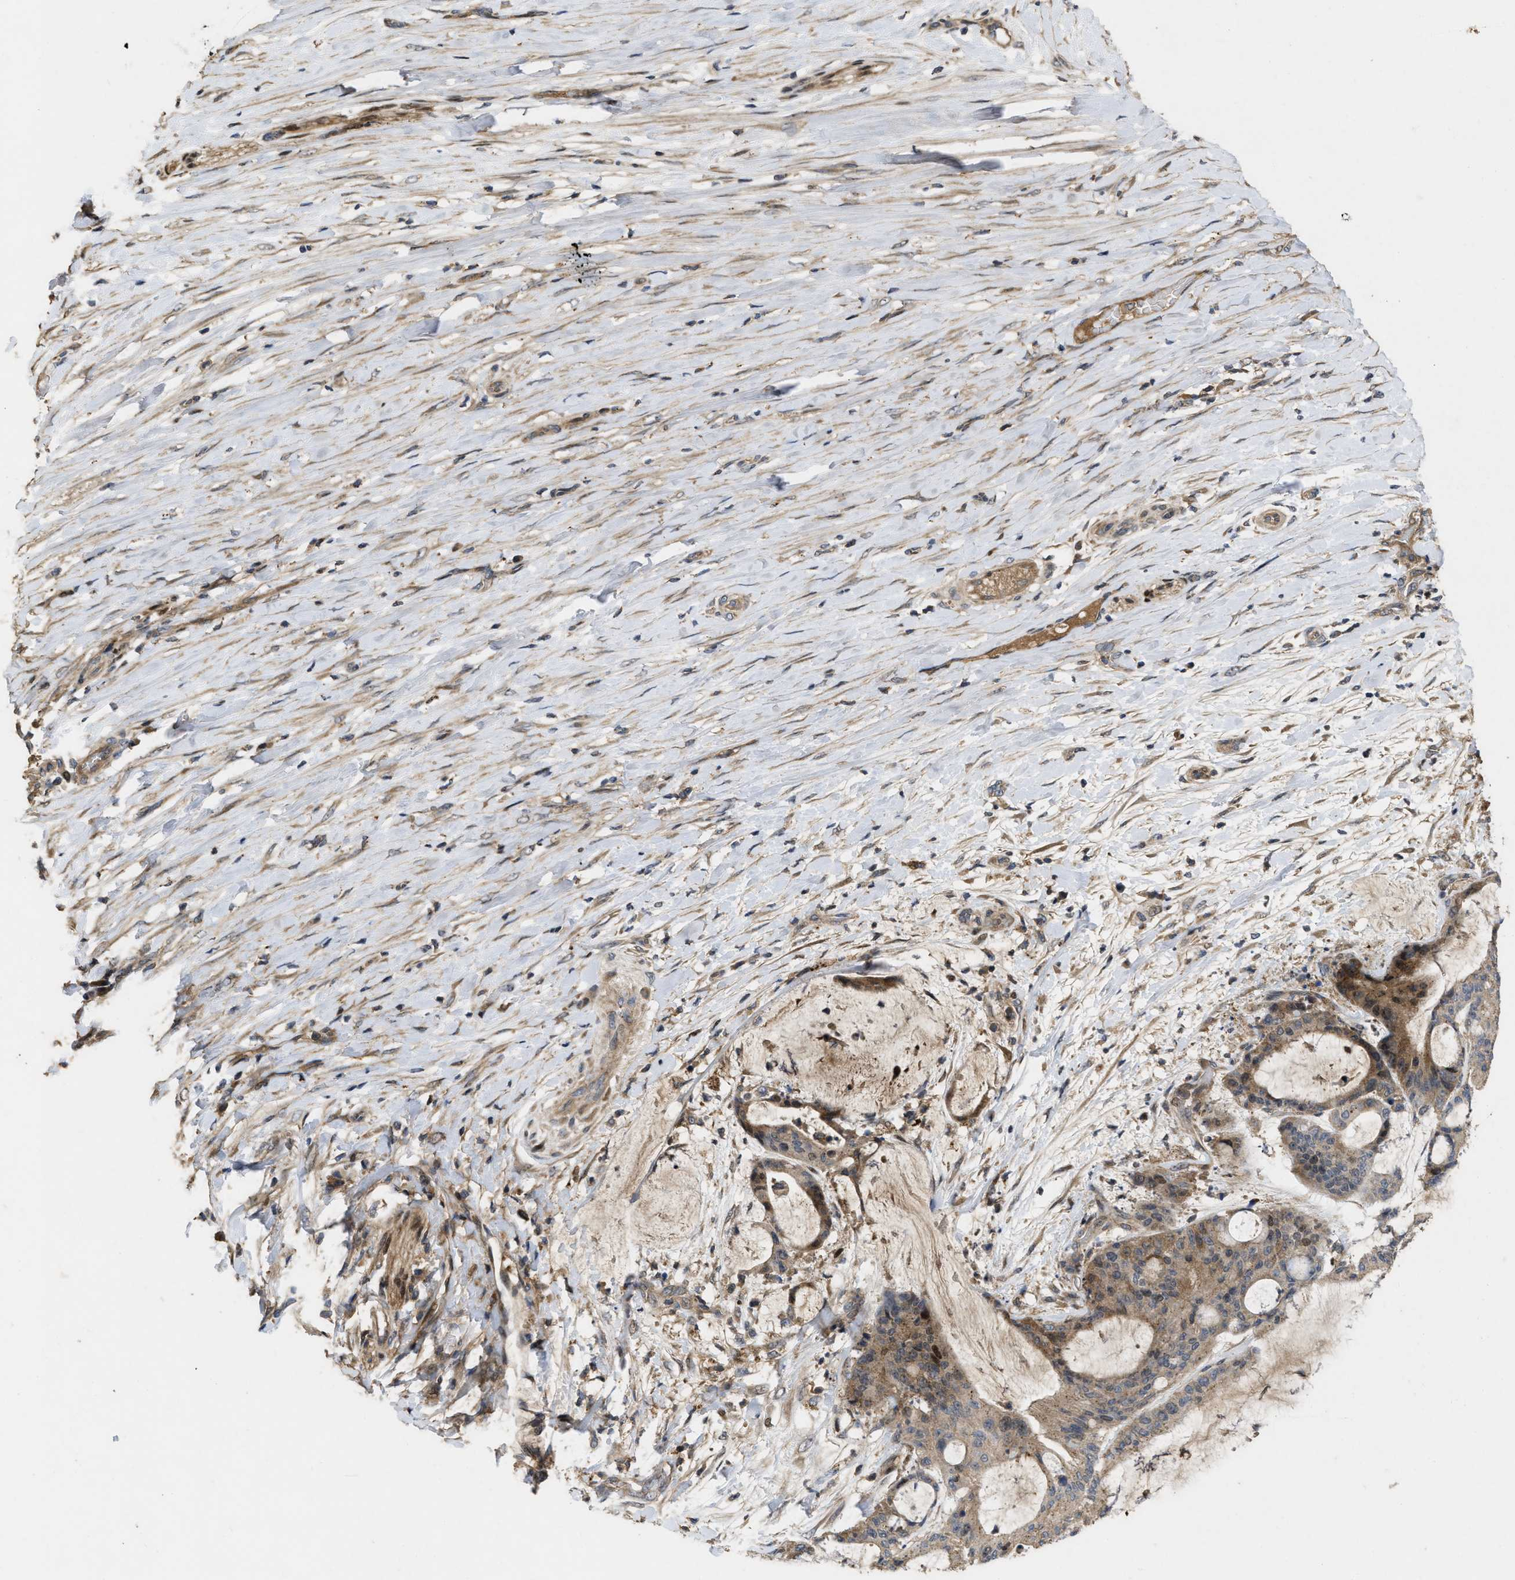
{"staining": {"intensity": "moderate", "quantity": ">75%", "location": "cytoplasmic/membranous"}, "tissue": "liver cancer", "cell_type": "Tumor cells", "image_type": "cancer", "snomed": [{"axis": "morphology", "description": "Cholangiocarcinoma"}, {"axis": "topography", "description": "Liver"}], "caption": "Liver cholangiocarcinoma was stained to show a protein in brown. There is medium levels of moderate cytoplasmic/membranous staining in about >75% of tumor cells. The staining was performed using DAB (3,3'-diaminobenzidine), with brown indicating positive protein expression. Nuclei are stained blue with hematoxylin.", "gene": "CBR3", "patient": {"sex": "female", "age": 73}}